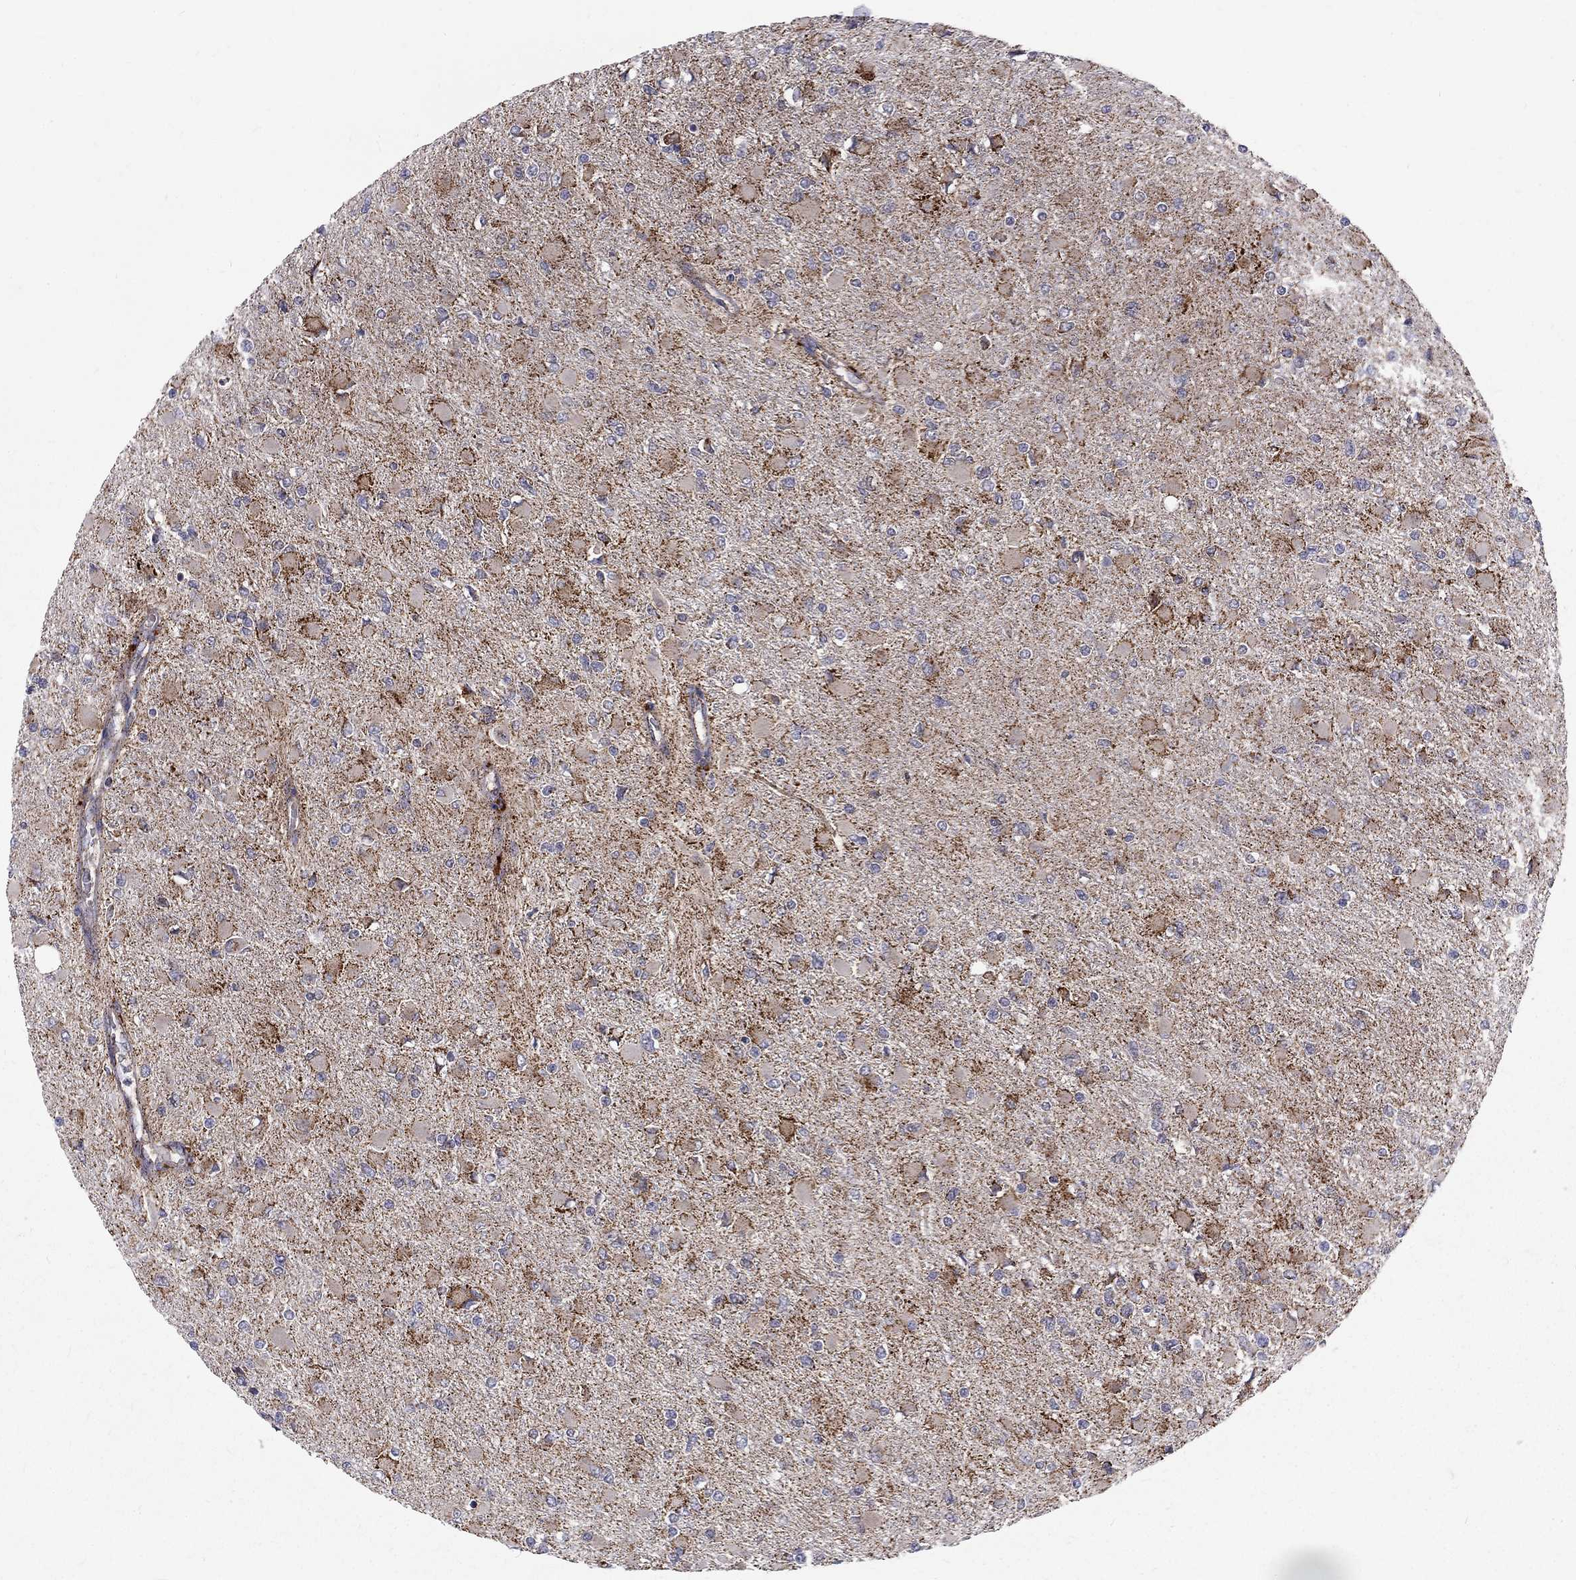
{"staining": {"intensity": "moderate", "quantity": "25%-75%", "location": "cytoplasmic/membranous"}, "tissue": "glioma", "cell_type": "Tumor cells", "image_type": "cancer", "snomed": [{"axis": "morphology", "description": "Glioma, malignant, High grade"}, {"axis": "topography", "description": "Cerebral cortex"}], "caption": "Immunohistochemistry (IHC) photomicrograph of malignant glioma (high-grade) stained for a protein (brown), which displays medium levels of moderate cytoplasmic/membranous staining in approximately 25%-75% of tumor cells.", "gene": "ALDH1B1", "patient": {"sex": "female", "age": 36}}